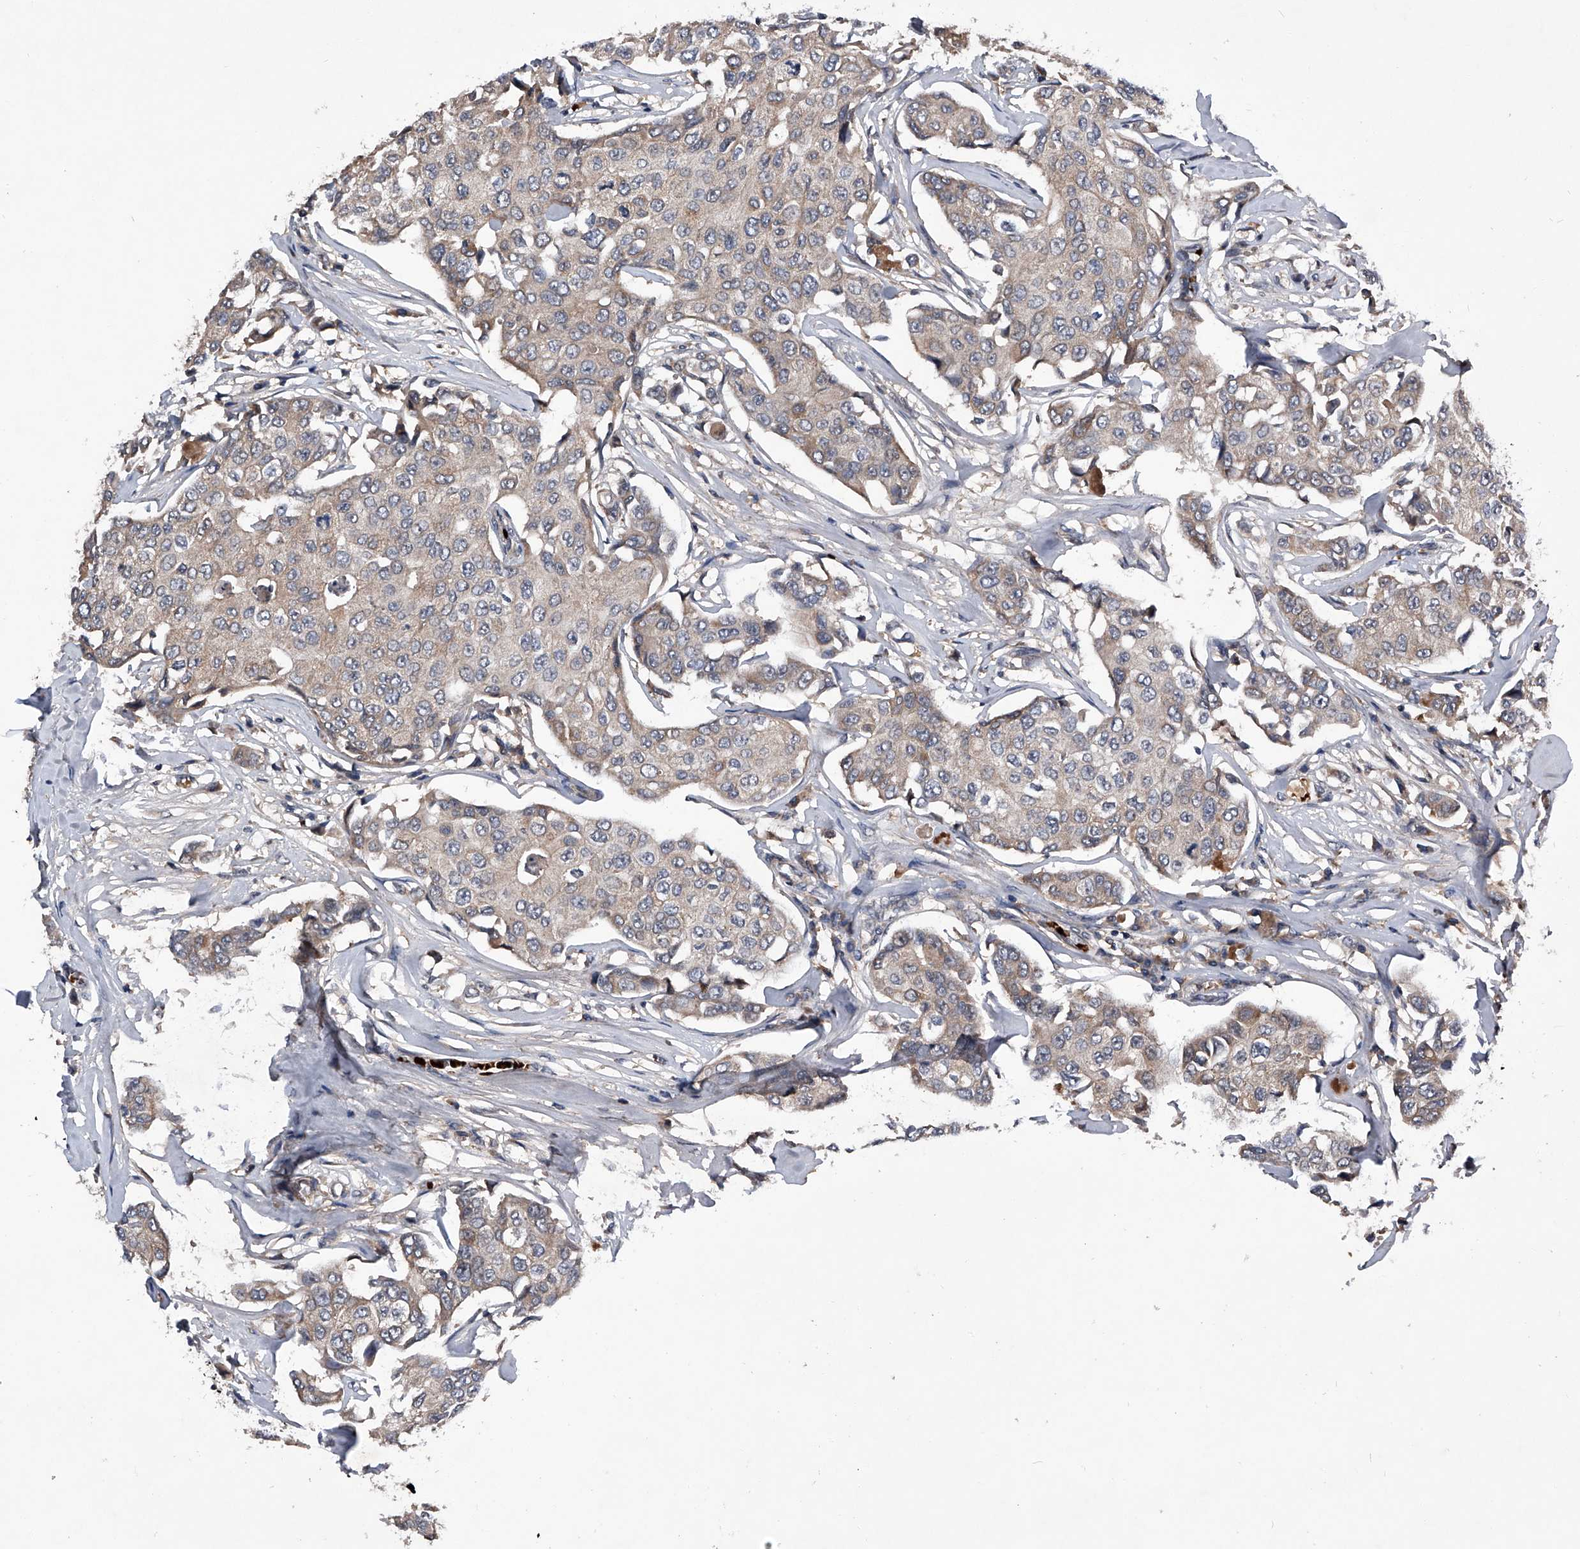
{"staining": {"intensity": "weak", "quantity": "<25%", "location": "cytoplasmic/membranous"}, "tissue": "breast cancer", "cell_type": "Tumor cells", "image_type": "cancer", "snomed": [{"axis": "morphology", "description": "Duct carcinoma"}, {"axis": "topography", "description": "Breast"}], "caption": "An immunohistochemistry (IHC) image of intraductal carcinoma (breast) is shown. There is no staining in tumor cells of intraductal carcinoma (breast). (Stains: DAB immunohistochemistry with hematoxylin counter stain, Microscopy: brightfield microscopy at high magnification).", "gene": "ZNF30", "patient": {"sex": "female", "age": 80}}